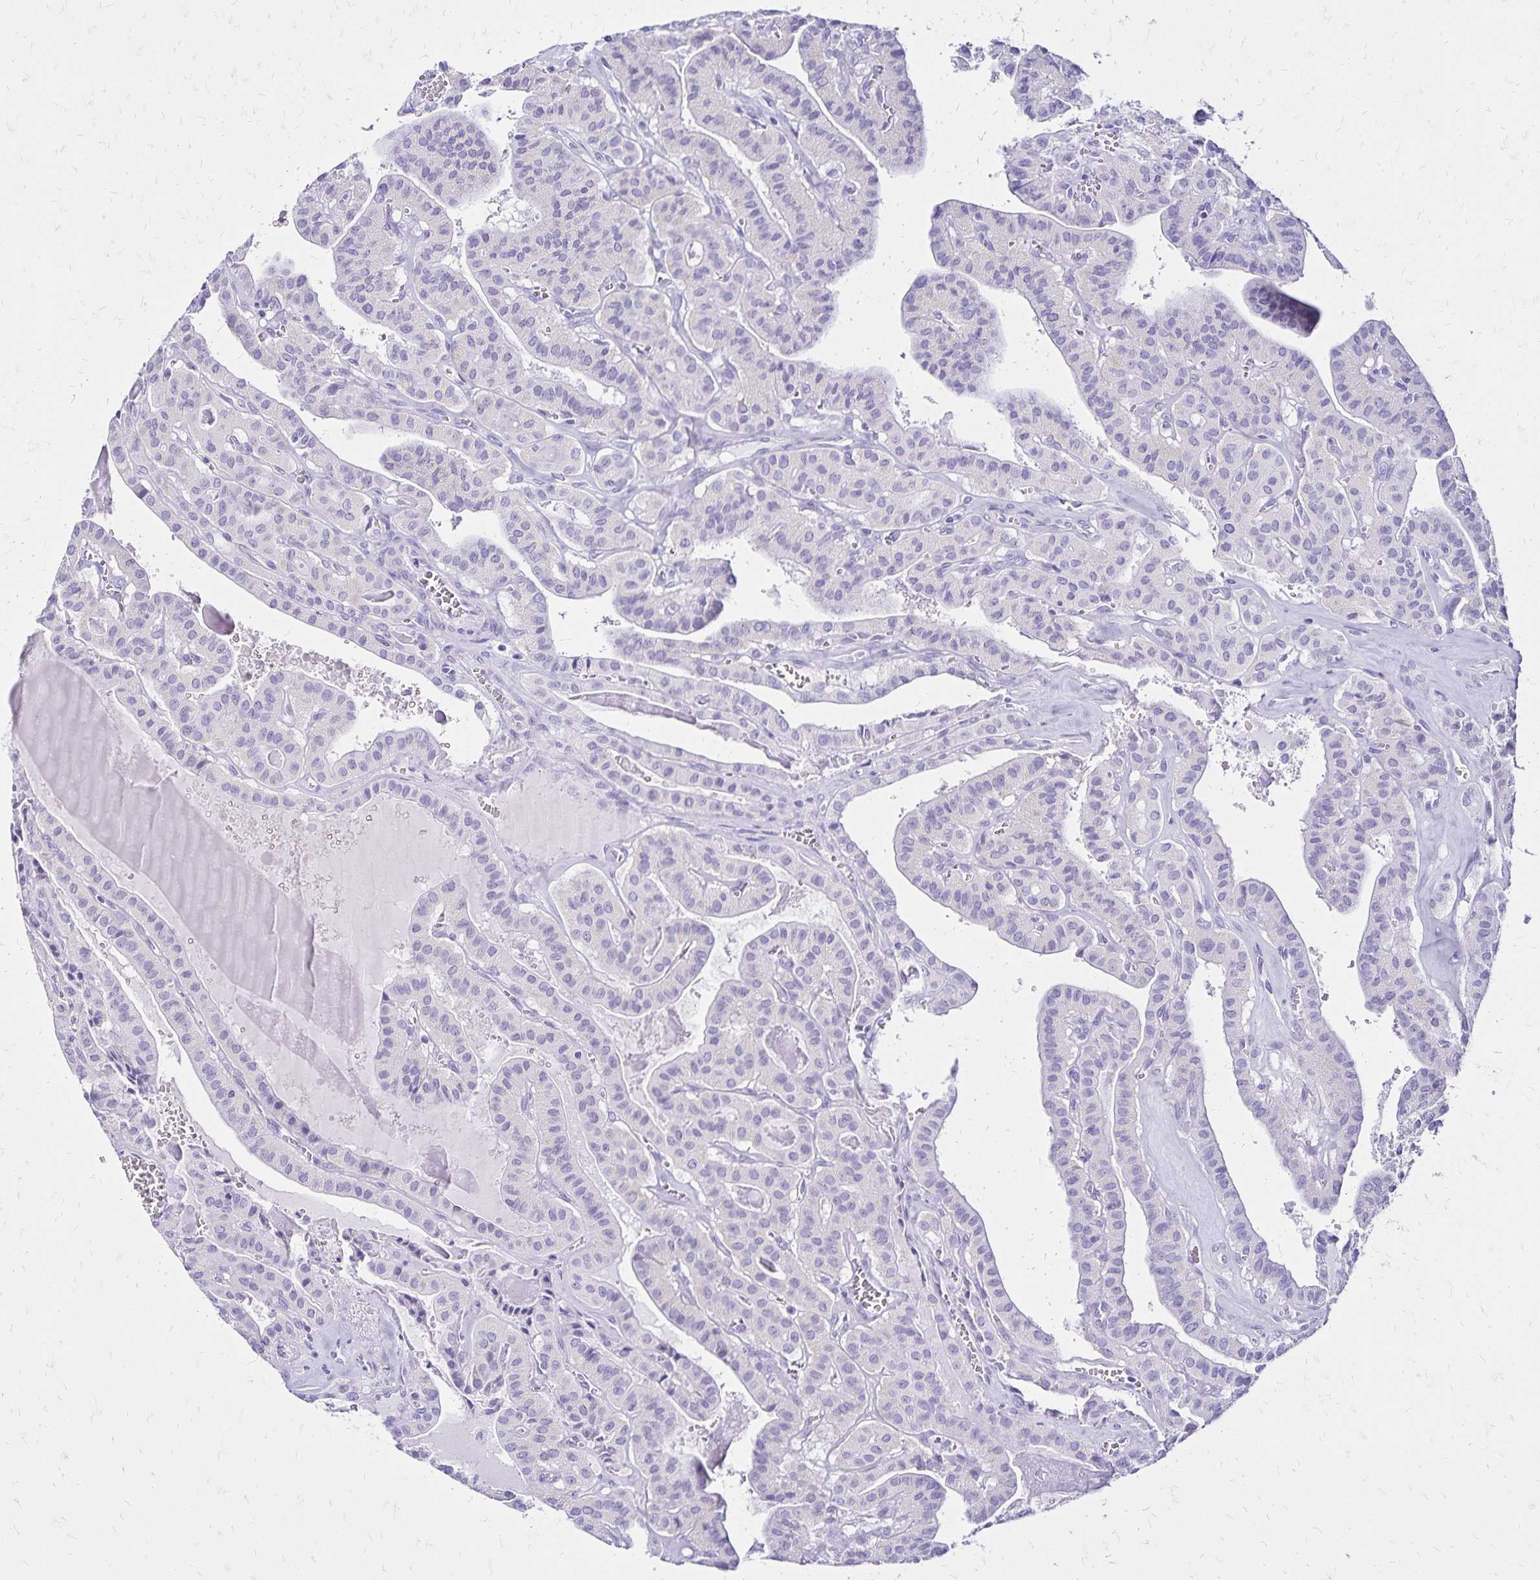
{"staining": {"intensity": "negative", "quantity": "none", "location": "none"}, "tissue": "thyroid cancer", "cell_type": "Tumor cells", "image_type": "cancer", "snomed": [{"axis": "morphology", "description": "Papillary adenocarcinoma, NOS"}, {"axis": "topography", "description": "Thyroid gland"}], "caption": "Tumor cells show no significant expression in thyroid papillary adenocarcinoma.", "gene": "LIN28B", "patient": {"sex": "male", "age": 52}}